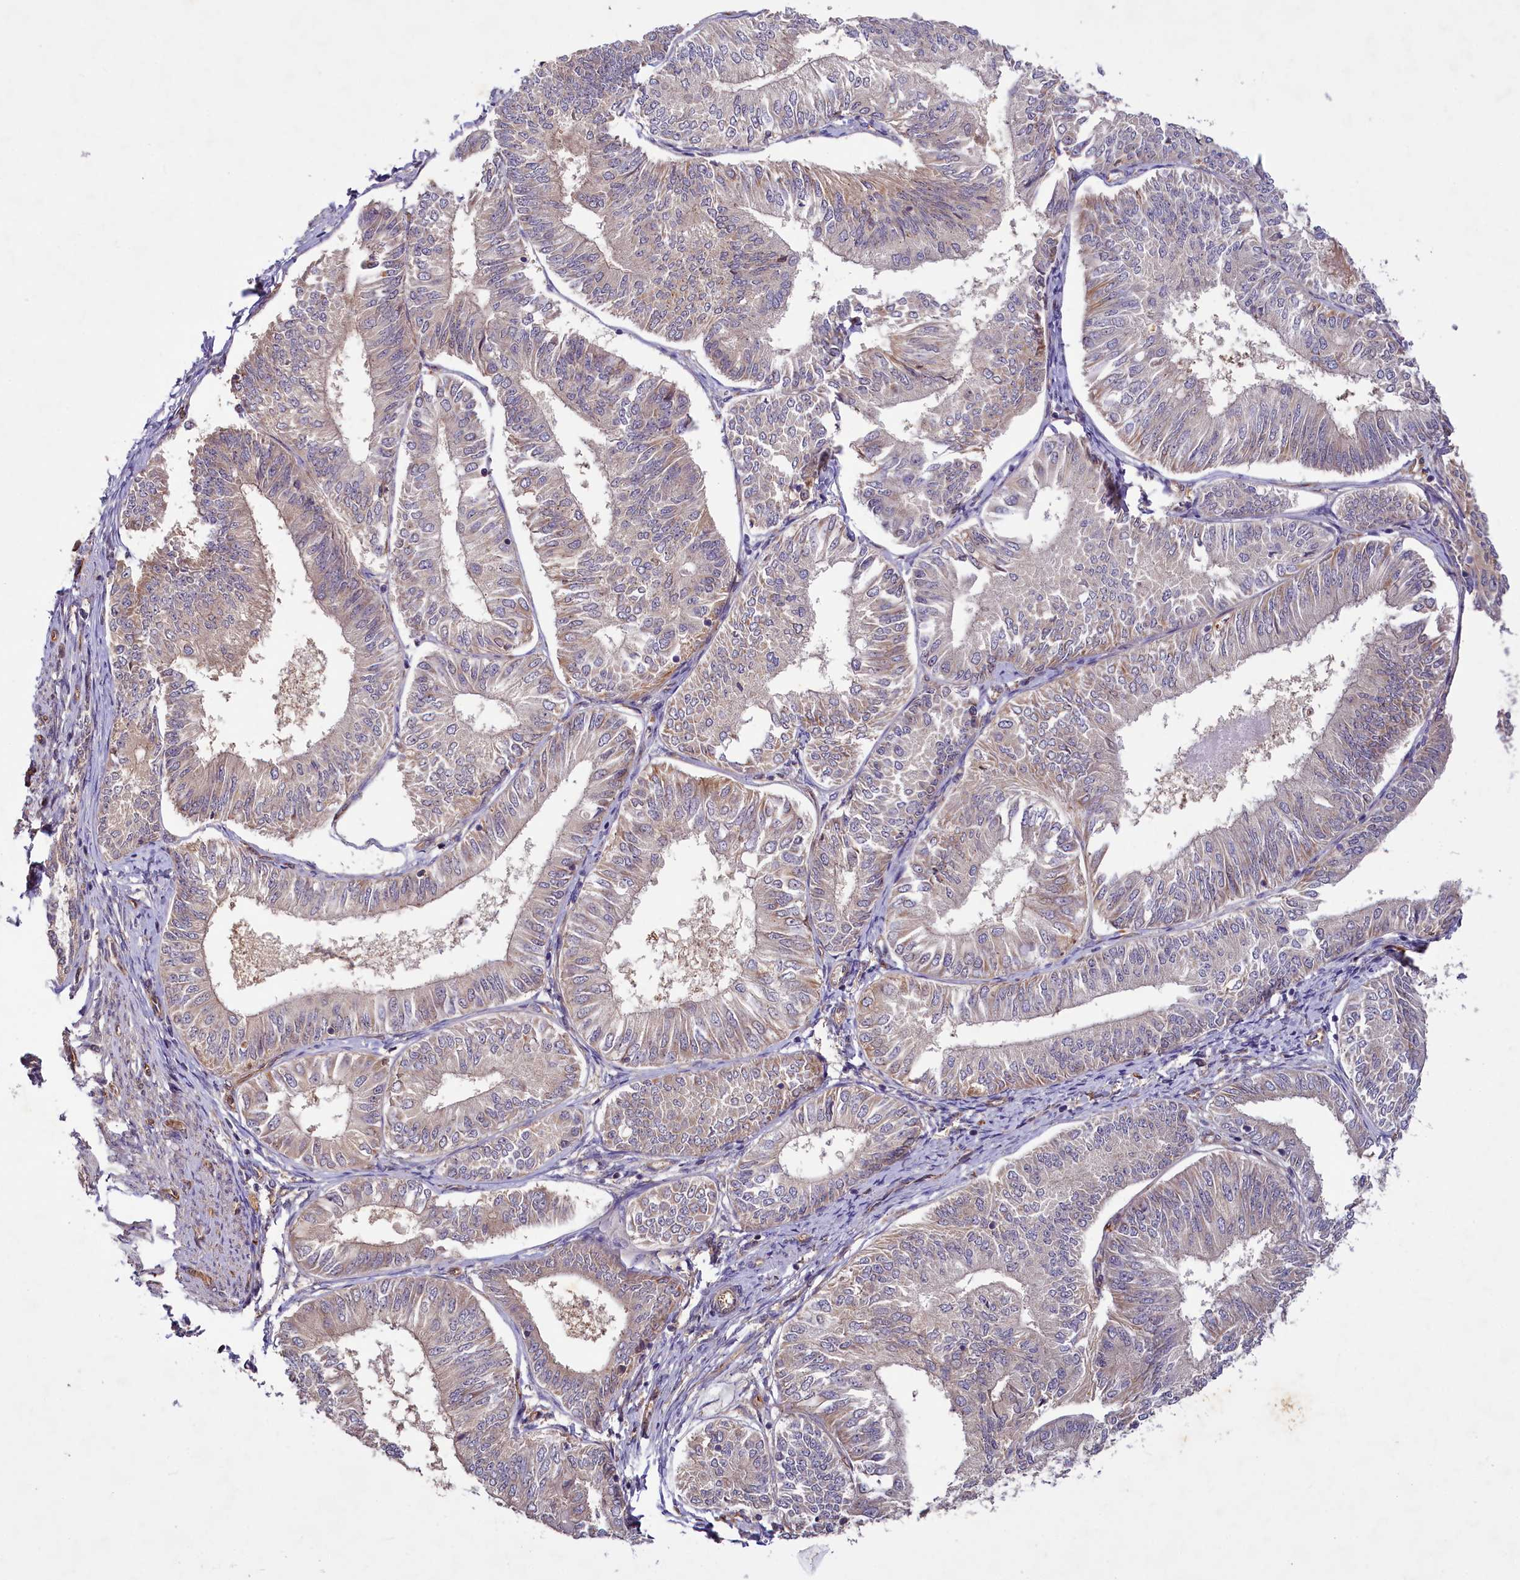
{"staining": {"intensity": "weak", "quantity": "25%-75%", "location": "cytoplasmic/membranous"}, "tissue": "endometrial cancer", "cell_type": "Tumor cells", "image_type": "cancer", "snomed": [{"axis": "morphology", "description": "Adenocarcinoma, NOS"}, {"axis": "topography", "description": "Endometrium"}], "caption": "Weak cytoplasmic/membranous expression is identified in about 25%-75% of tumor cells in endometrial cancer.", "gene": "PKN2", "patient": {"sex": "female", "age": 58}}